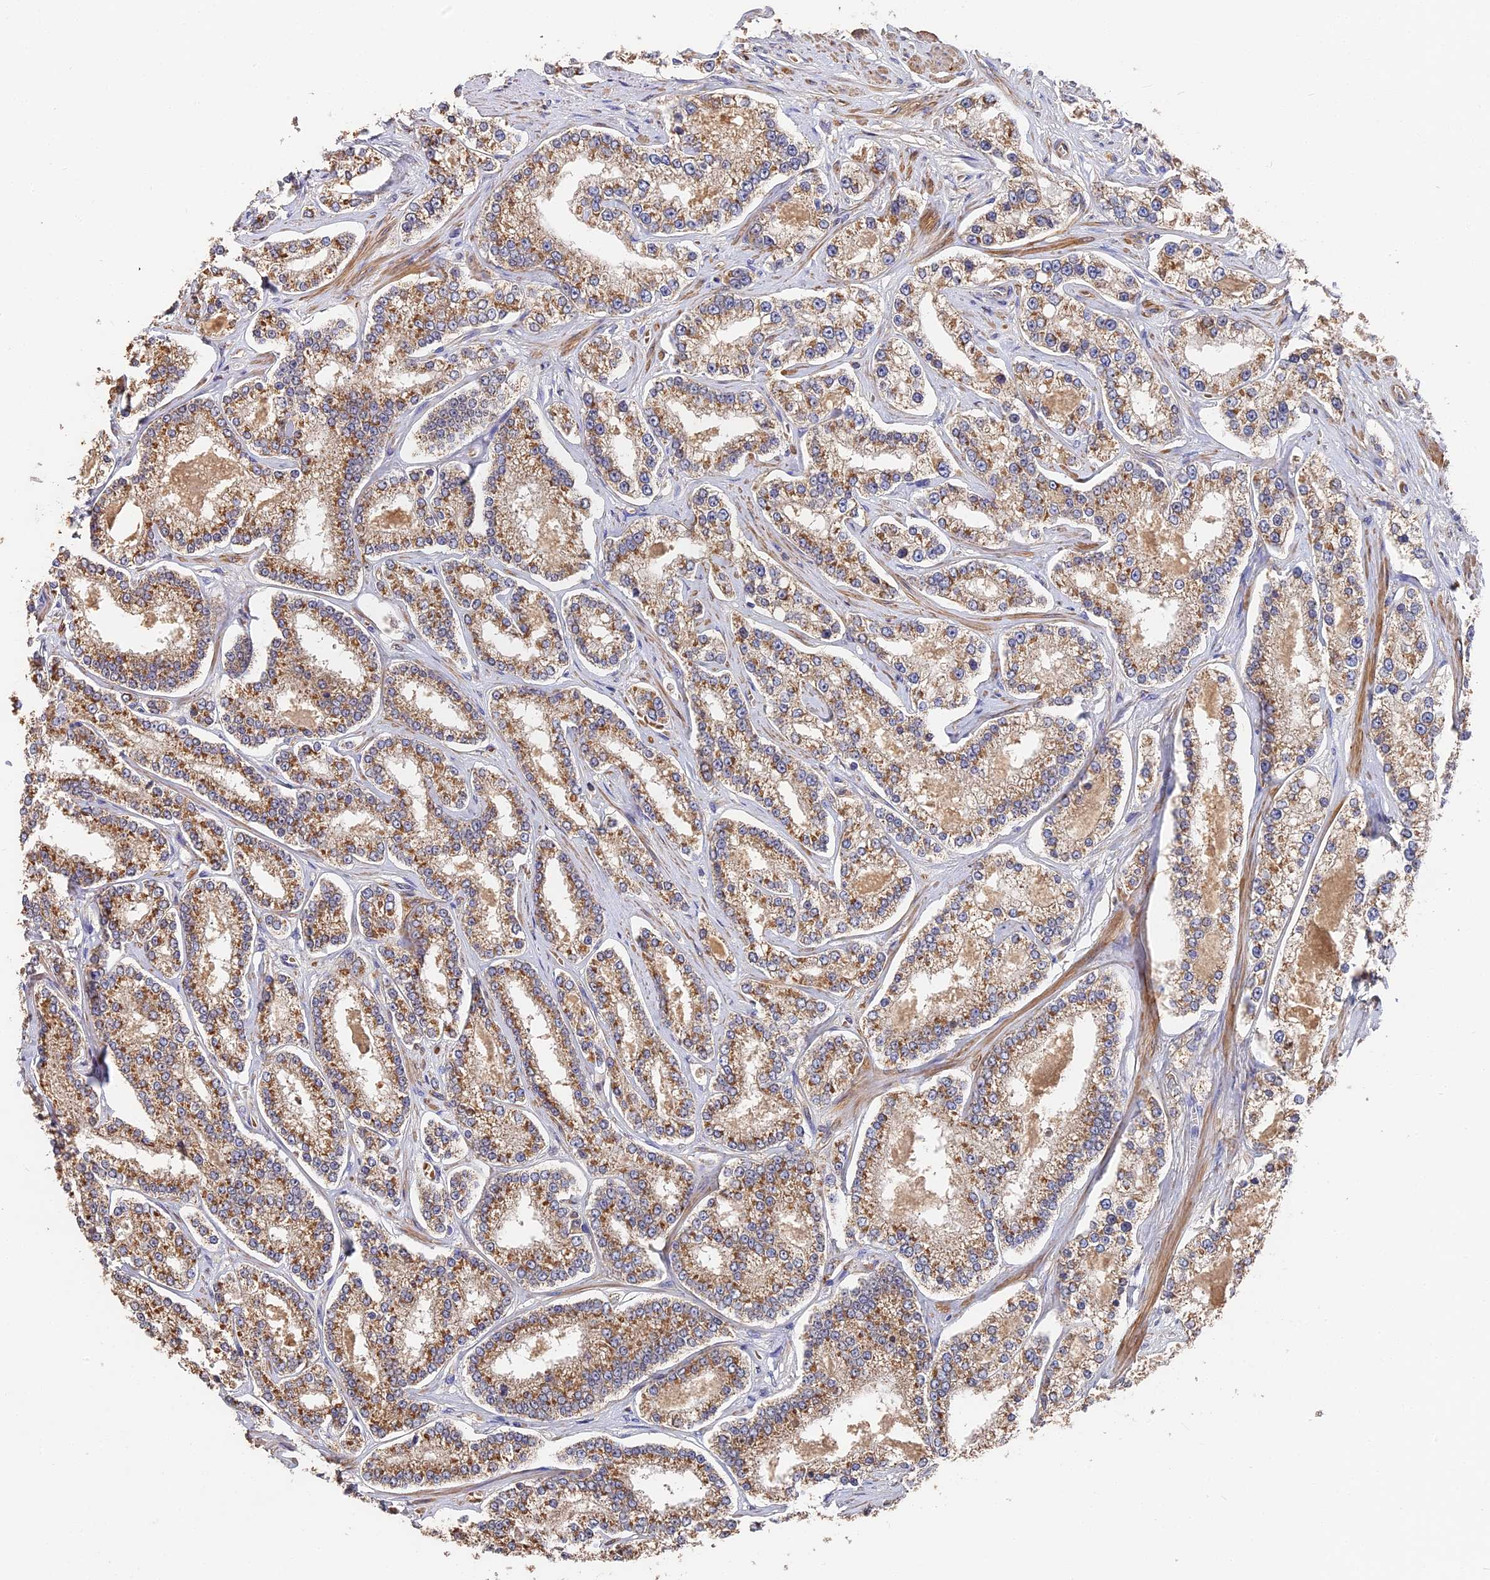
{"staining": {"intensity": "moderate", "quantity": ">75%", "location": "cytoplasmic/membranous"}, "tissue": "prostate cancer", "cell_type": "Tumor cells", "image_type": "cancer", "snomed": [{"axis": "morphology", "description": "Normal tissue, NOS"}, {"axis": "morphology", "description": "Adenocarcinoma, High grade"}, {"axis": "topography", "description": "Prostate"}], "caption": "About >75% of tumor cells in prostate cancer reveal moderate cytoplasmic/membranous protein staining as visualized by brown immunohistochemical staining.", "gene": "DHRS11", "patient": {"sex": "male", "age": 83}}